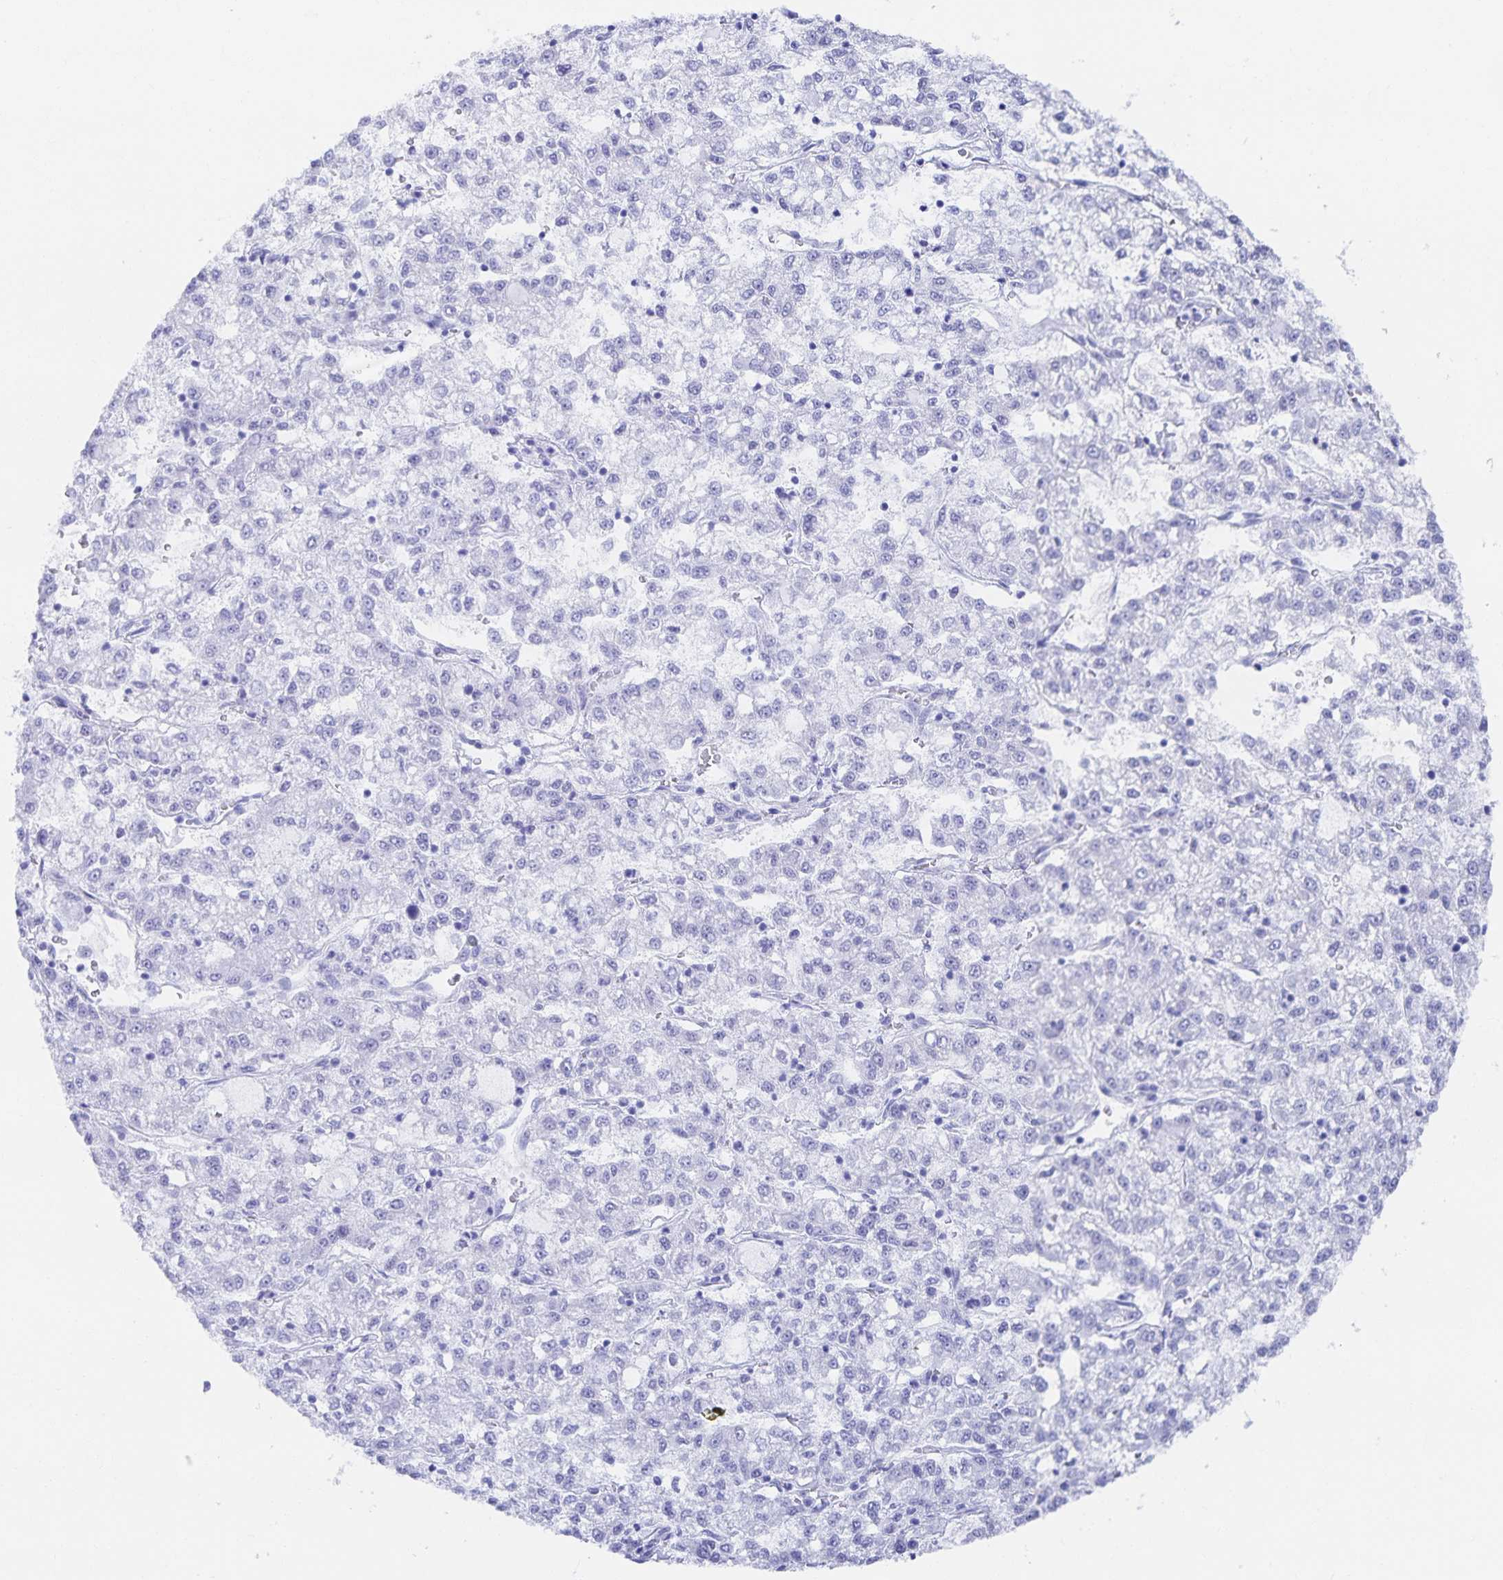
{"staining": {"intensity": "negative", "quantity": "none", "location": "none"}, "tissue": "liver cancer", "cell_type": "Tumor cells", "image_type": "cancer", "snomed": [{"axis": "morphology", "description": "Carcinoma, Hepatocellular, NOS"}, {"axis": "topography", "description": "Liver"}], "caption": "A photomicrograph of hepatocellular carcinoma (liver) stained for a protein displays no brown staining in tumor cells. Nuclei are stained in blue.", "gene": "SNTN", "patient": {"sex": "male", "age": 40}}